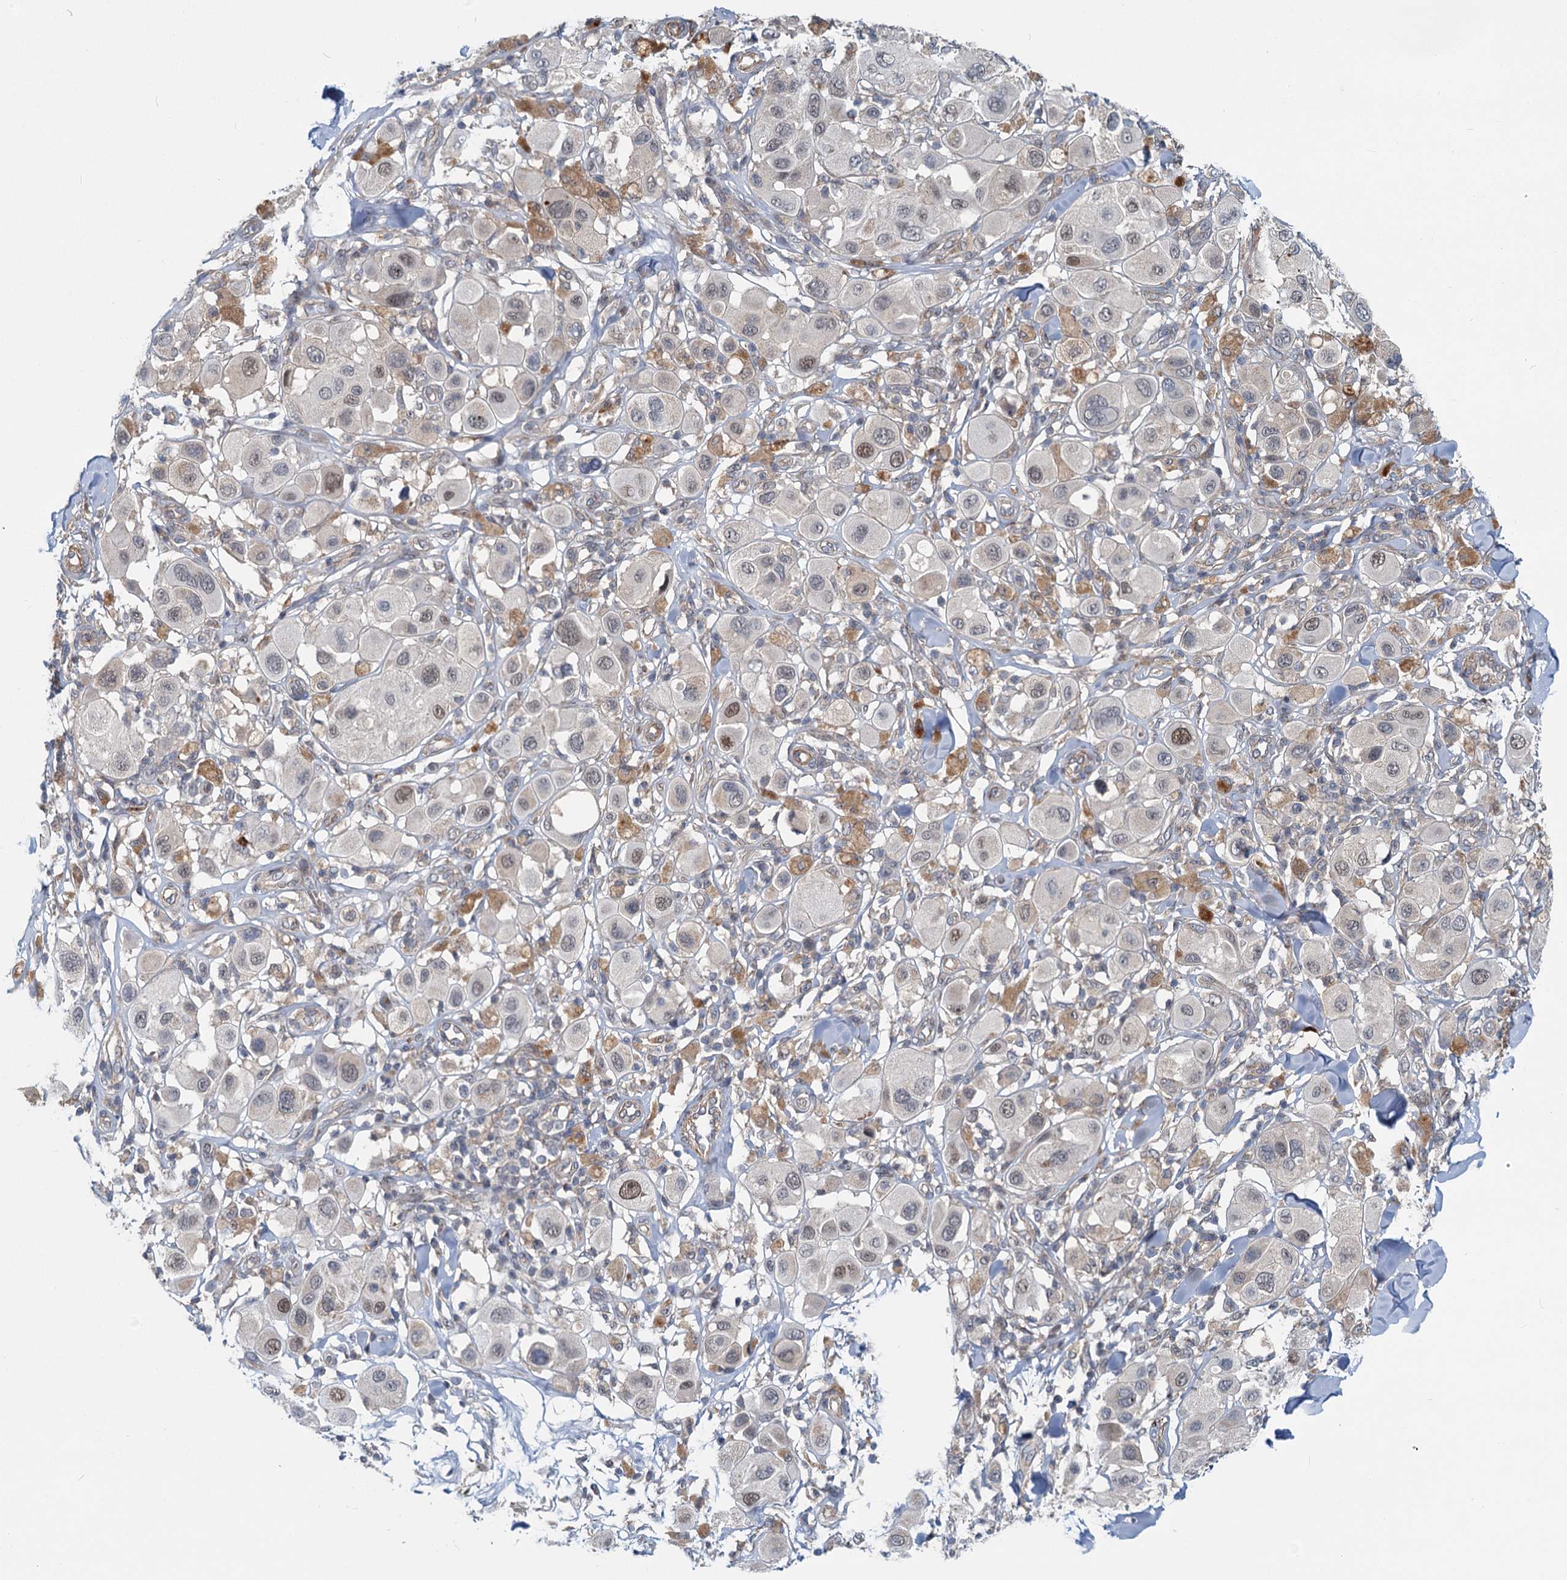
{"staining": {"intensity": "moderate", "quantity": "<25%", "location": "cytoplasmic/membranous,nuclear"}, "tissue": "melanoma", "cell_type": "Tumor cells", "image_type": "cancer", "snomed": [{"axis": "morphology", "description": "Malignant melanoma, Metastatic site"}, {"axis": "topography", "description": "Skin"}], "caption": "Immunohistochemical staining of human malignant melanoma (metastatic site) shows low levels of moderate cytoplasmic/membranous and nuclear positivity in approximately <25% of tumor cells. Using DAB (3,3'-diaminobenzidine) (brown) and hematoxylin (blue) stains, captured at high magnification using brightfield microscopy.", "gene": "ADCY2", "patient": {"sex": "male", "age": 41}}